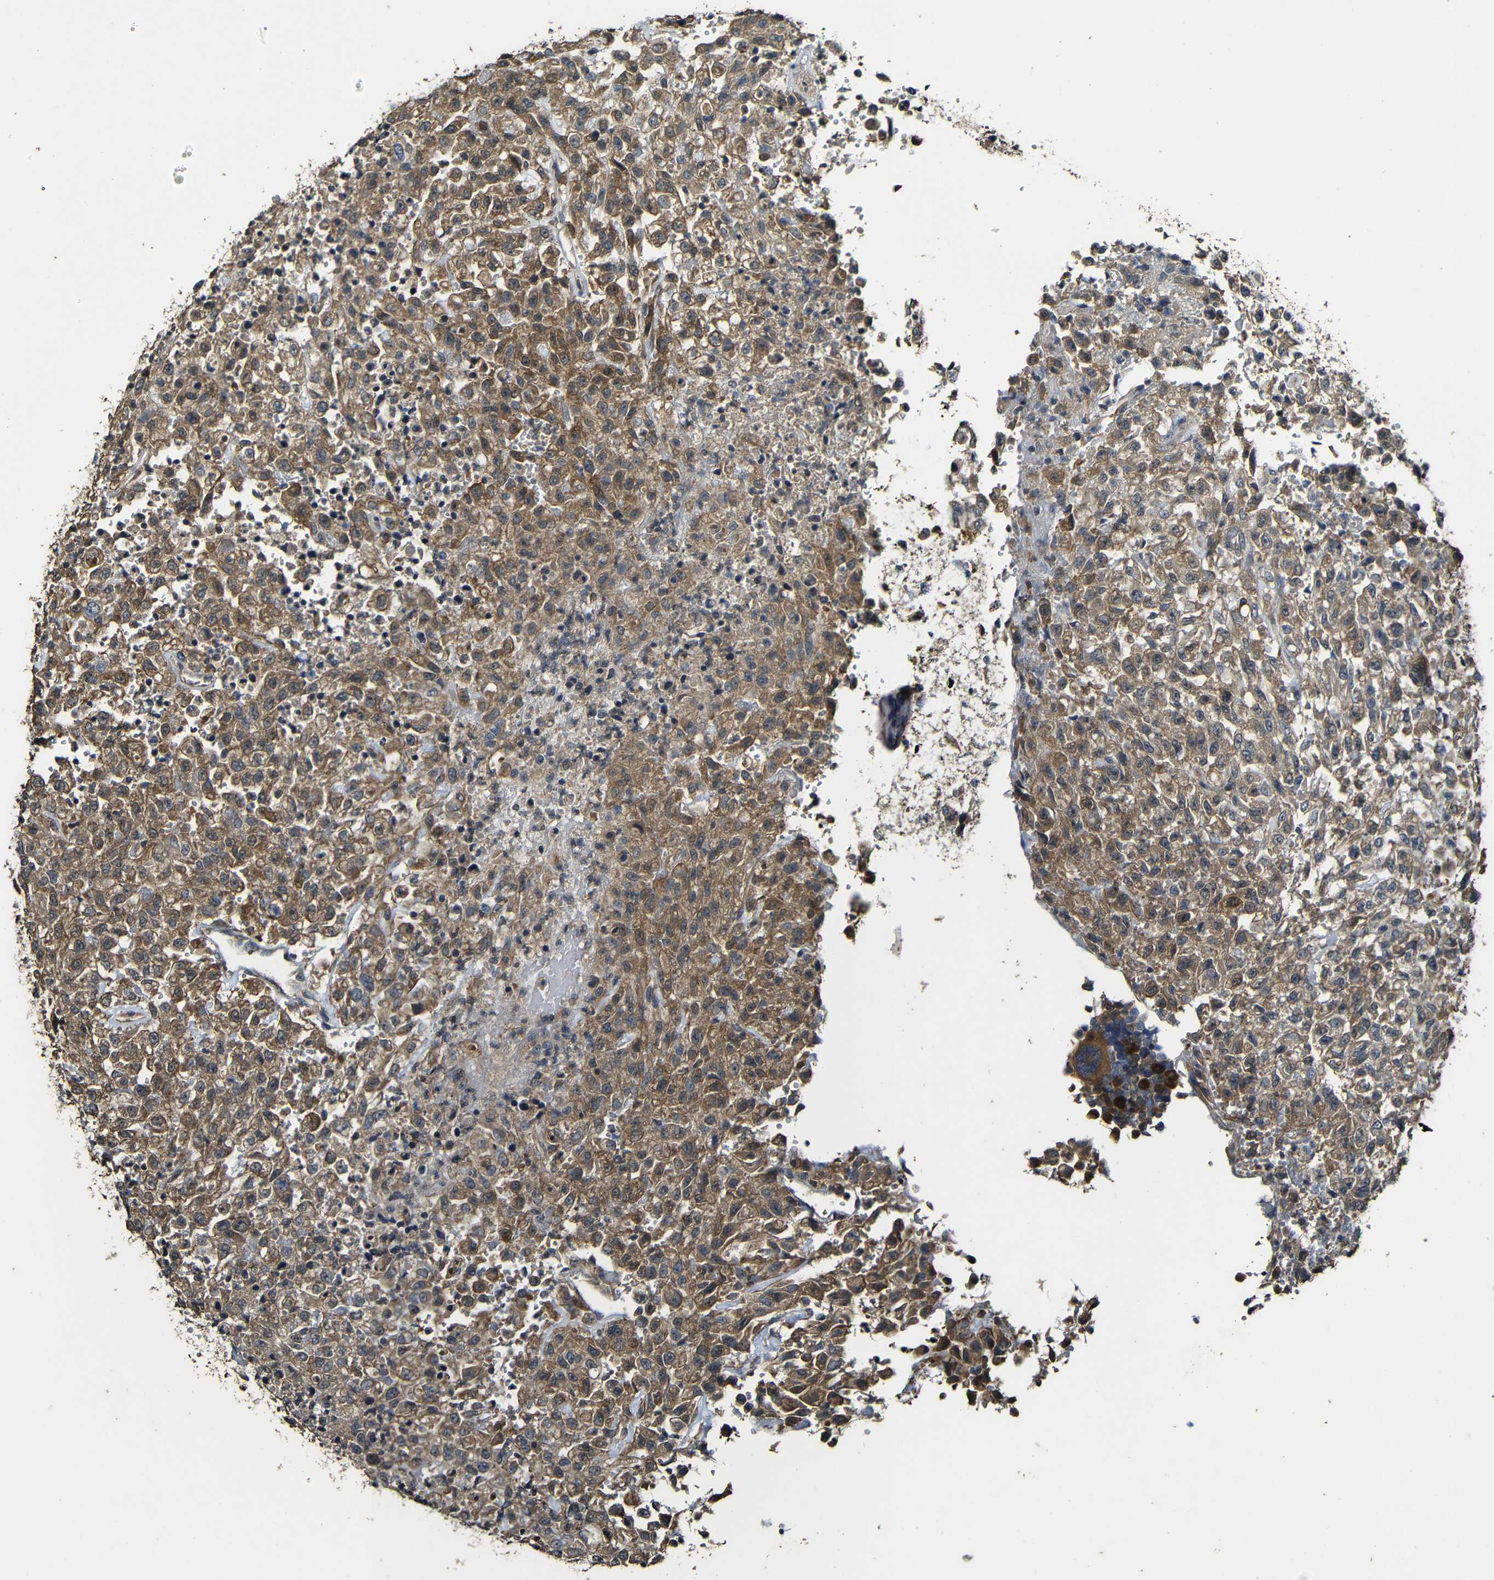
{"staining": {"intensity": "moderate", "quantity": ">75%", "location": "cytoplasmic/membranous"}, "tissue": "urothelial cancer", "cell_type": "Tumor cells", "image_type": "cancer", "snomed": [{"axis": "morphology", "description": "Urothelial carcinoma, High grade"}, {"axis": "topography", "description": "Urinary bladder"}], "caption": "Urothelial carcinoma (high-grade) stained for a protein shows moderate cytoplasmic/membranous positivity in tumor cells. The staining is performed using DAB brown chromogen to label protein expression. The nuclei are counter-stained blue using hematoxylin.", "gene": "CASP8", "patient": {"sex": "male", "age": 46}}